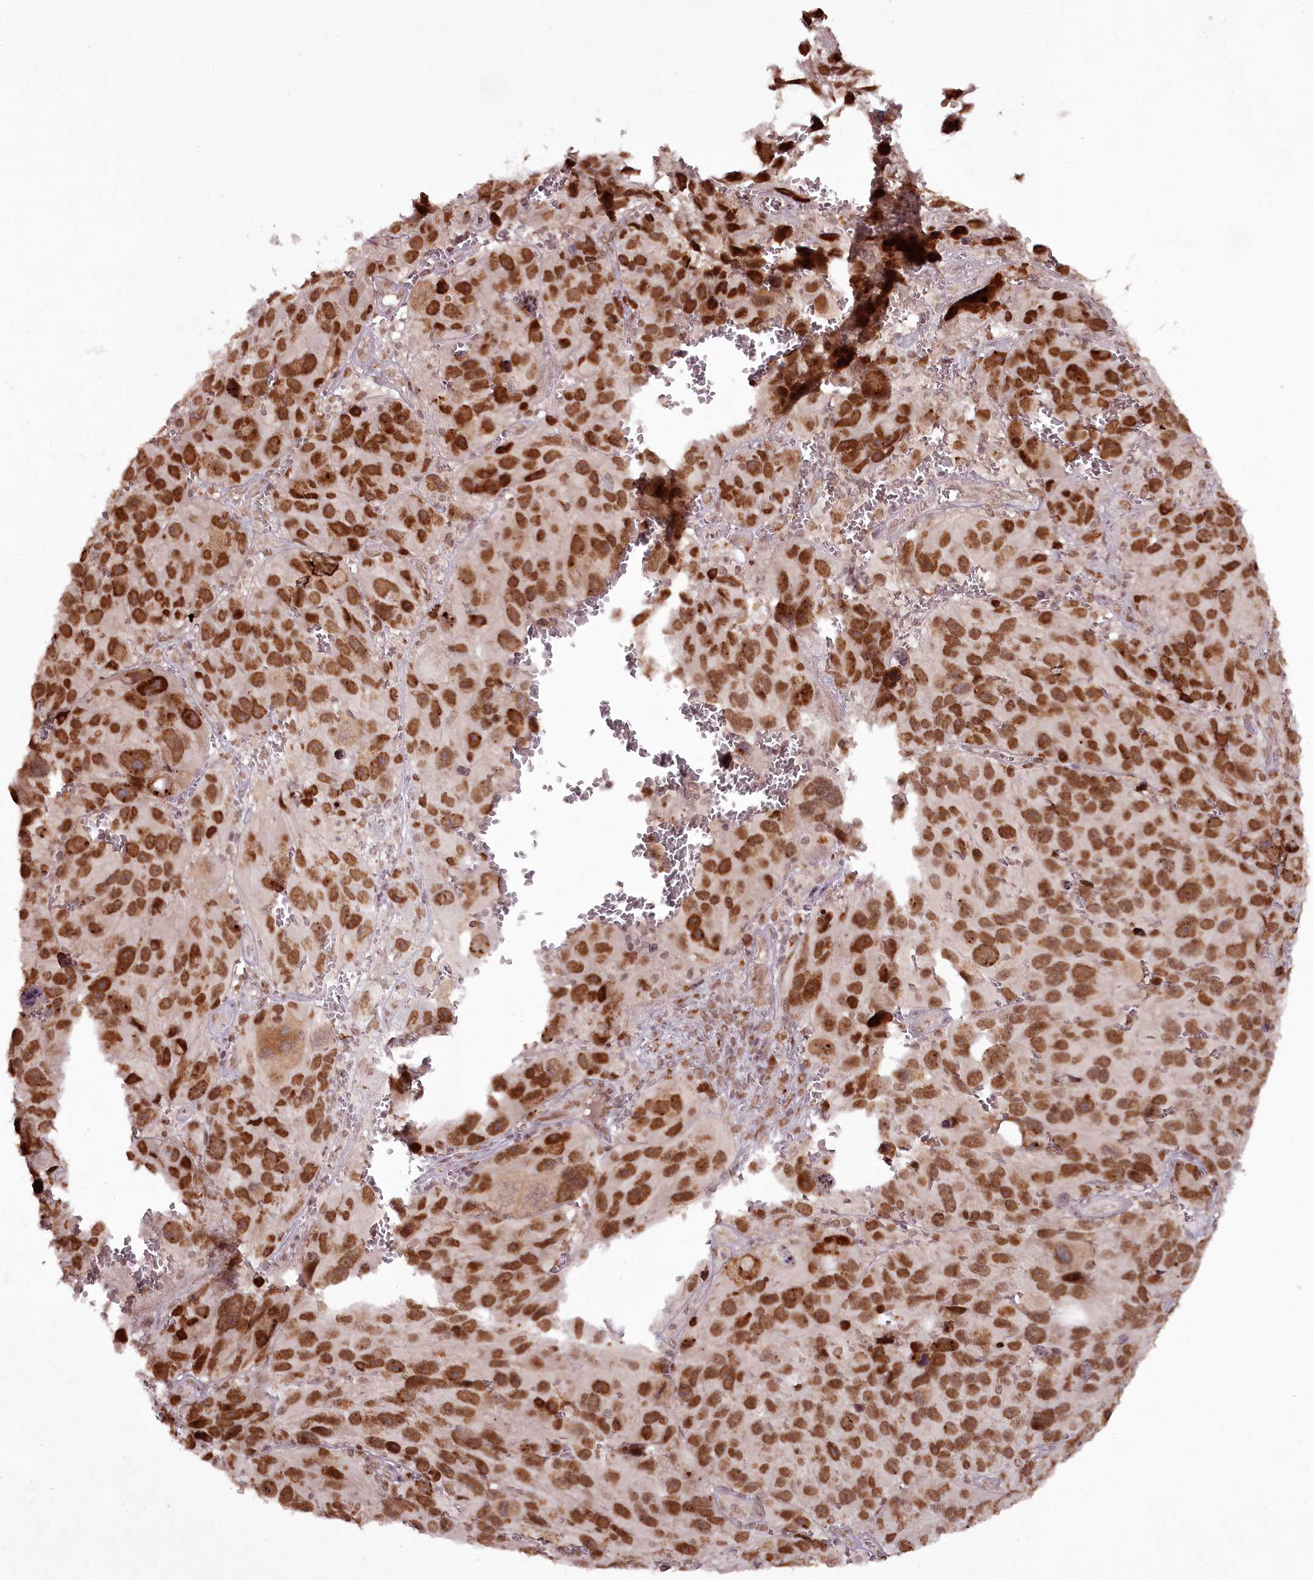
{"staining": {"intensity": "strong", "quantity": ">75%", "location": "nuclear"}, "tissue": "melanoma", "cell_type": "Tumor cells", "image_type": "cancer", "snomed": [{"axis": "morphology", "description": "Malignant melanoma, NOS"}, {"axis": "topography", "description": "Skin"}], "caption": "Immunohistochemical staining of human malignant melanoma displays strong nuclear protein staining in approximately >75% of tumor cells.", "gene": "CEP83", "patient": {"sex": "male", "age": 84}}